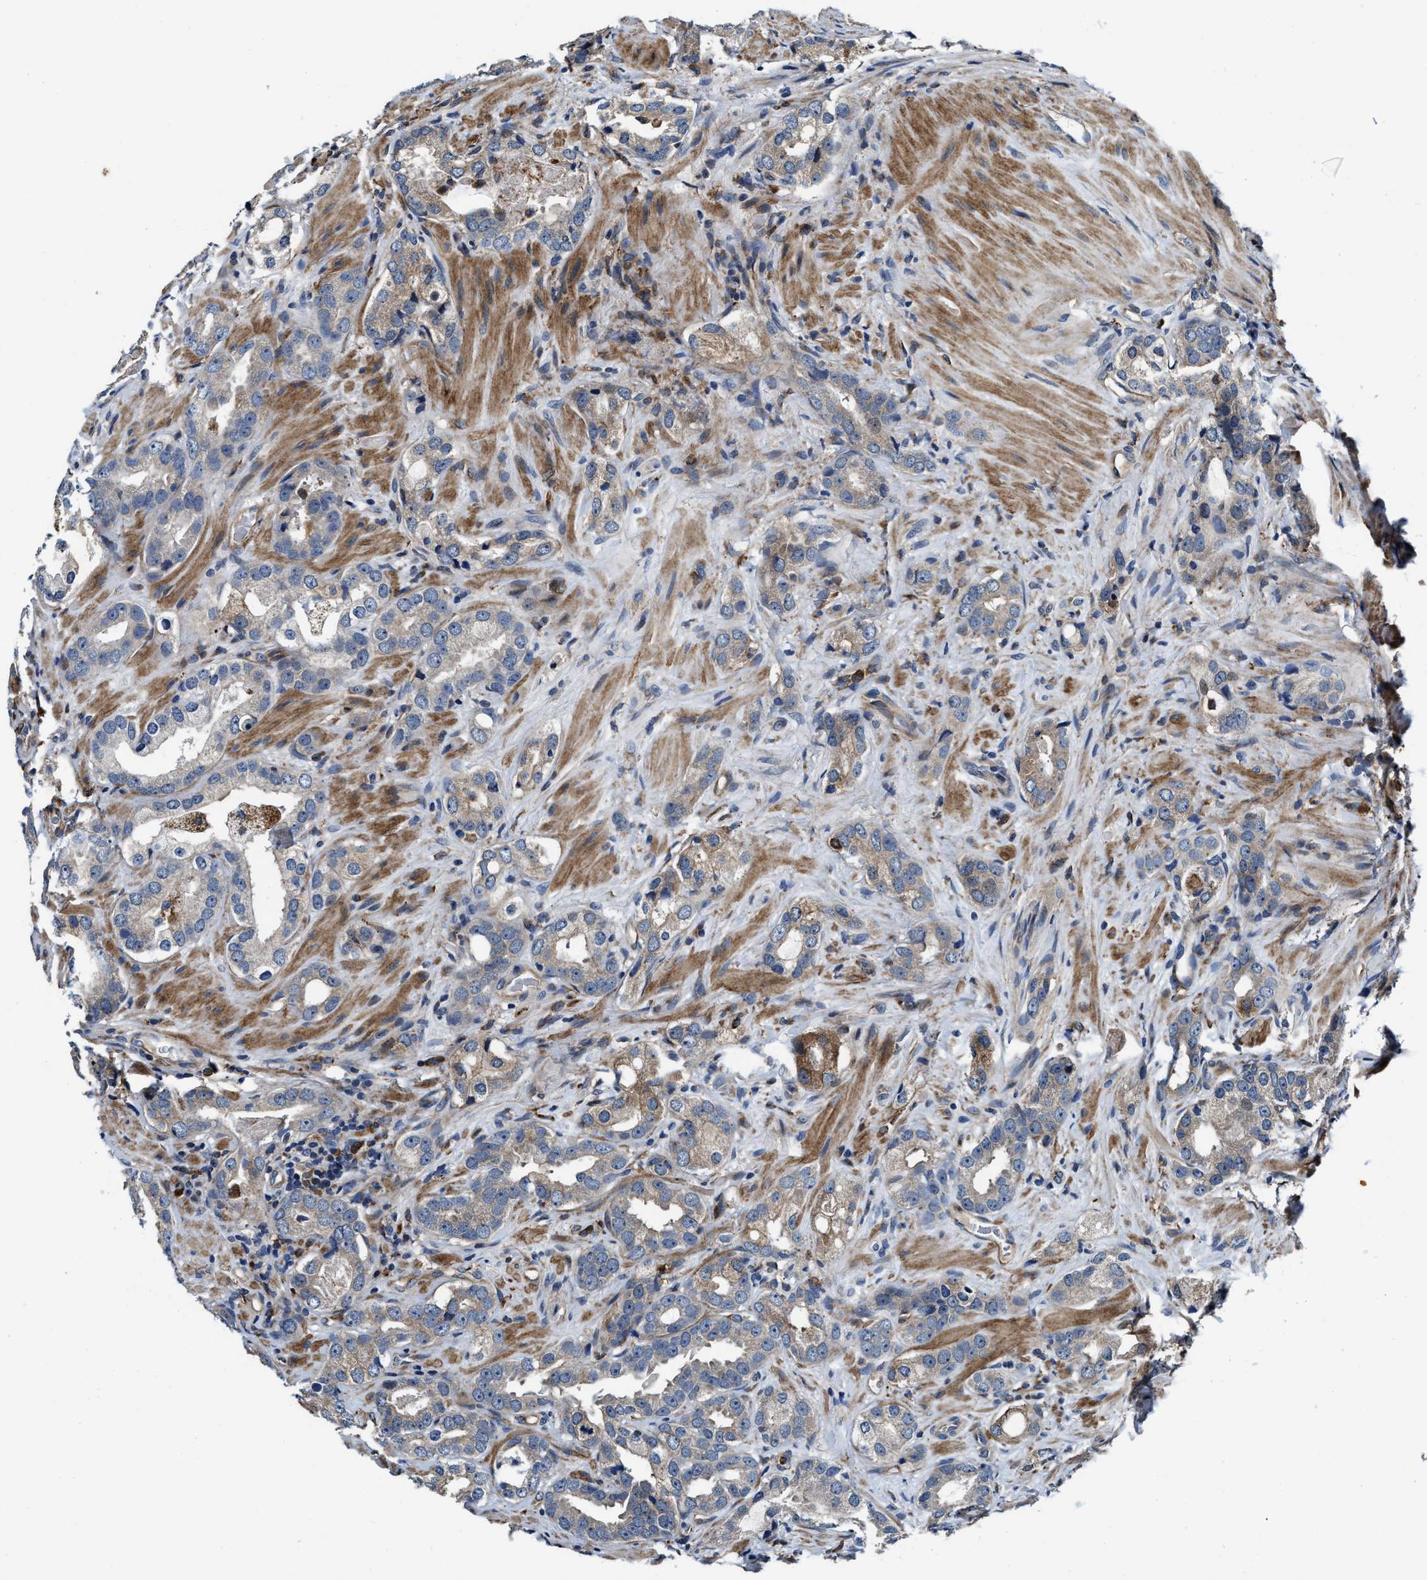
{"staining": {"intensity": "weak", "quantity": "25%-75%", "location": "cytoplasmic/membranous"}, "tissue": "prostate cancer", "cell_type": "Tumor cells", "image_type": "cancer", "snomed": [{"axis": "morphology", "description": "Adenocarcinoma, High grade"}, {"axis": "topography", "description": "Prostate"}], "caption": "There is low levels of weak cytoplasmic/membranous staining in tumor cells of prostate high-grade adenocarcinoma, as demonstrated by immunohistochemical staining (brown color).", "gene": "C2orf66", "patient": {"sex": "male", "age": 63}}